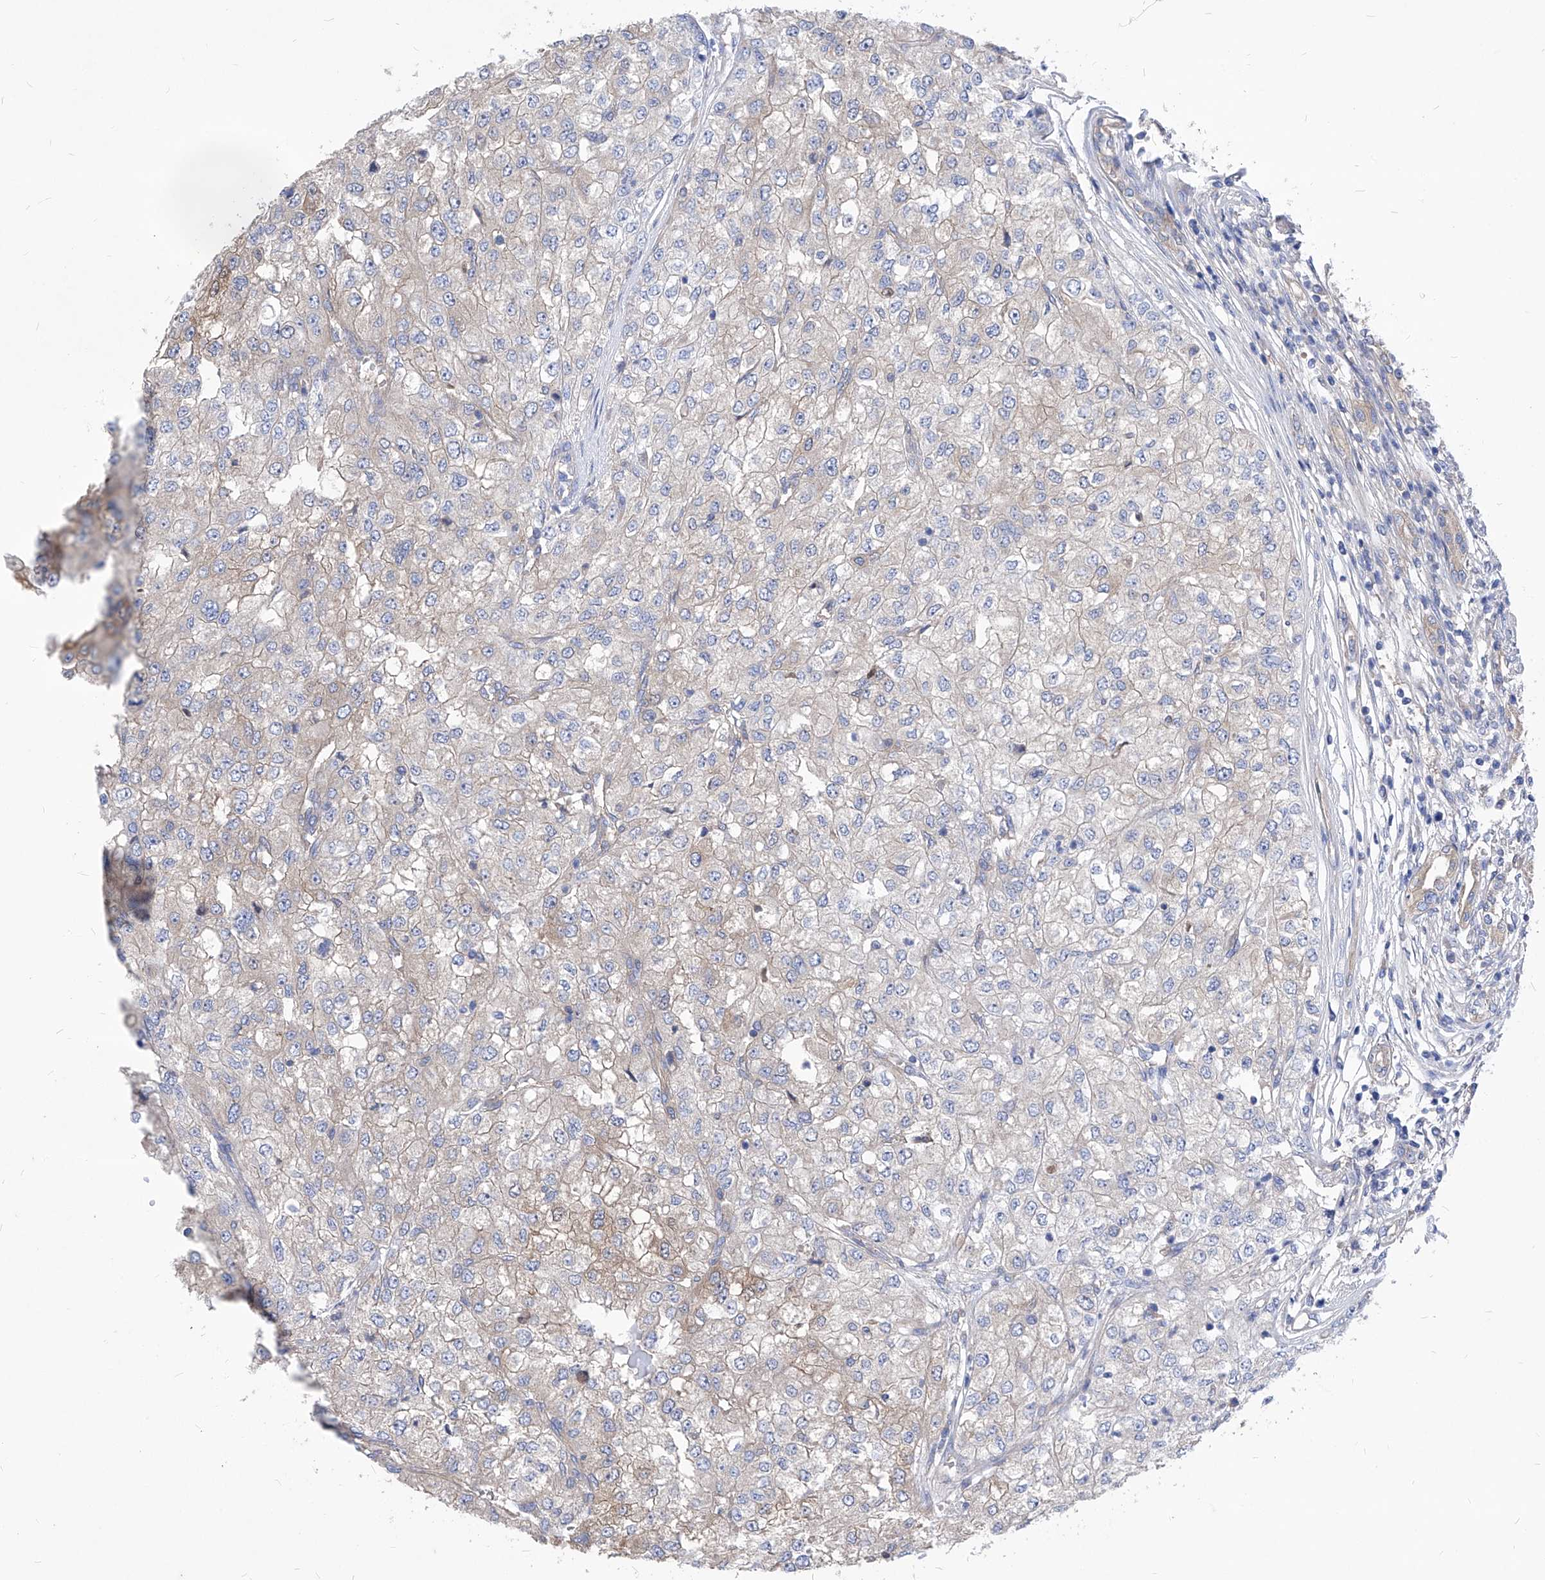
{"staining": {"intensity": "weak", "quantity": "<25%", "location": "cytoplasmic/membranous"}, "tissue": "renal cancer", "cell_type": "Tumor cells", "image_type": "cancer", "snomed": [{"axis": "morphology", "description": "Adenocarcinoma, NOS"}, {"axis": "topography", "description": "Kidney"}], "caption": "Immunohistochemistry (IHC) of adenocarcinoma (renal) exhibits no expression in tumor cells. (Stains: DAB immunohistochemistry (IHC) with hematoxylin counter stain, Microscopy: brightfield microscopy at high magnification).", "gene": "XPNPEP1", "patient": {"sex": "female", "age": 54}}